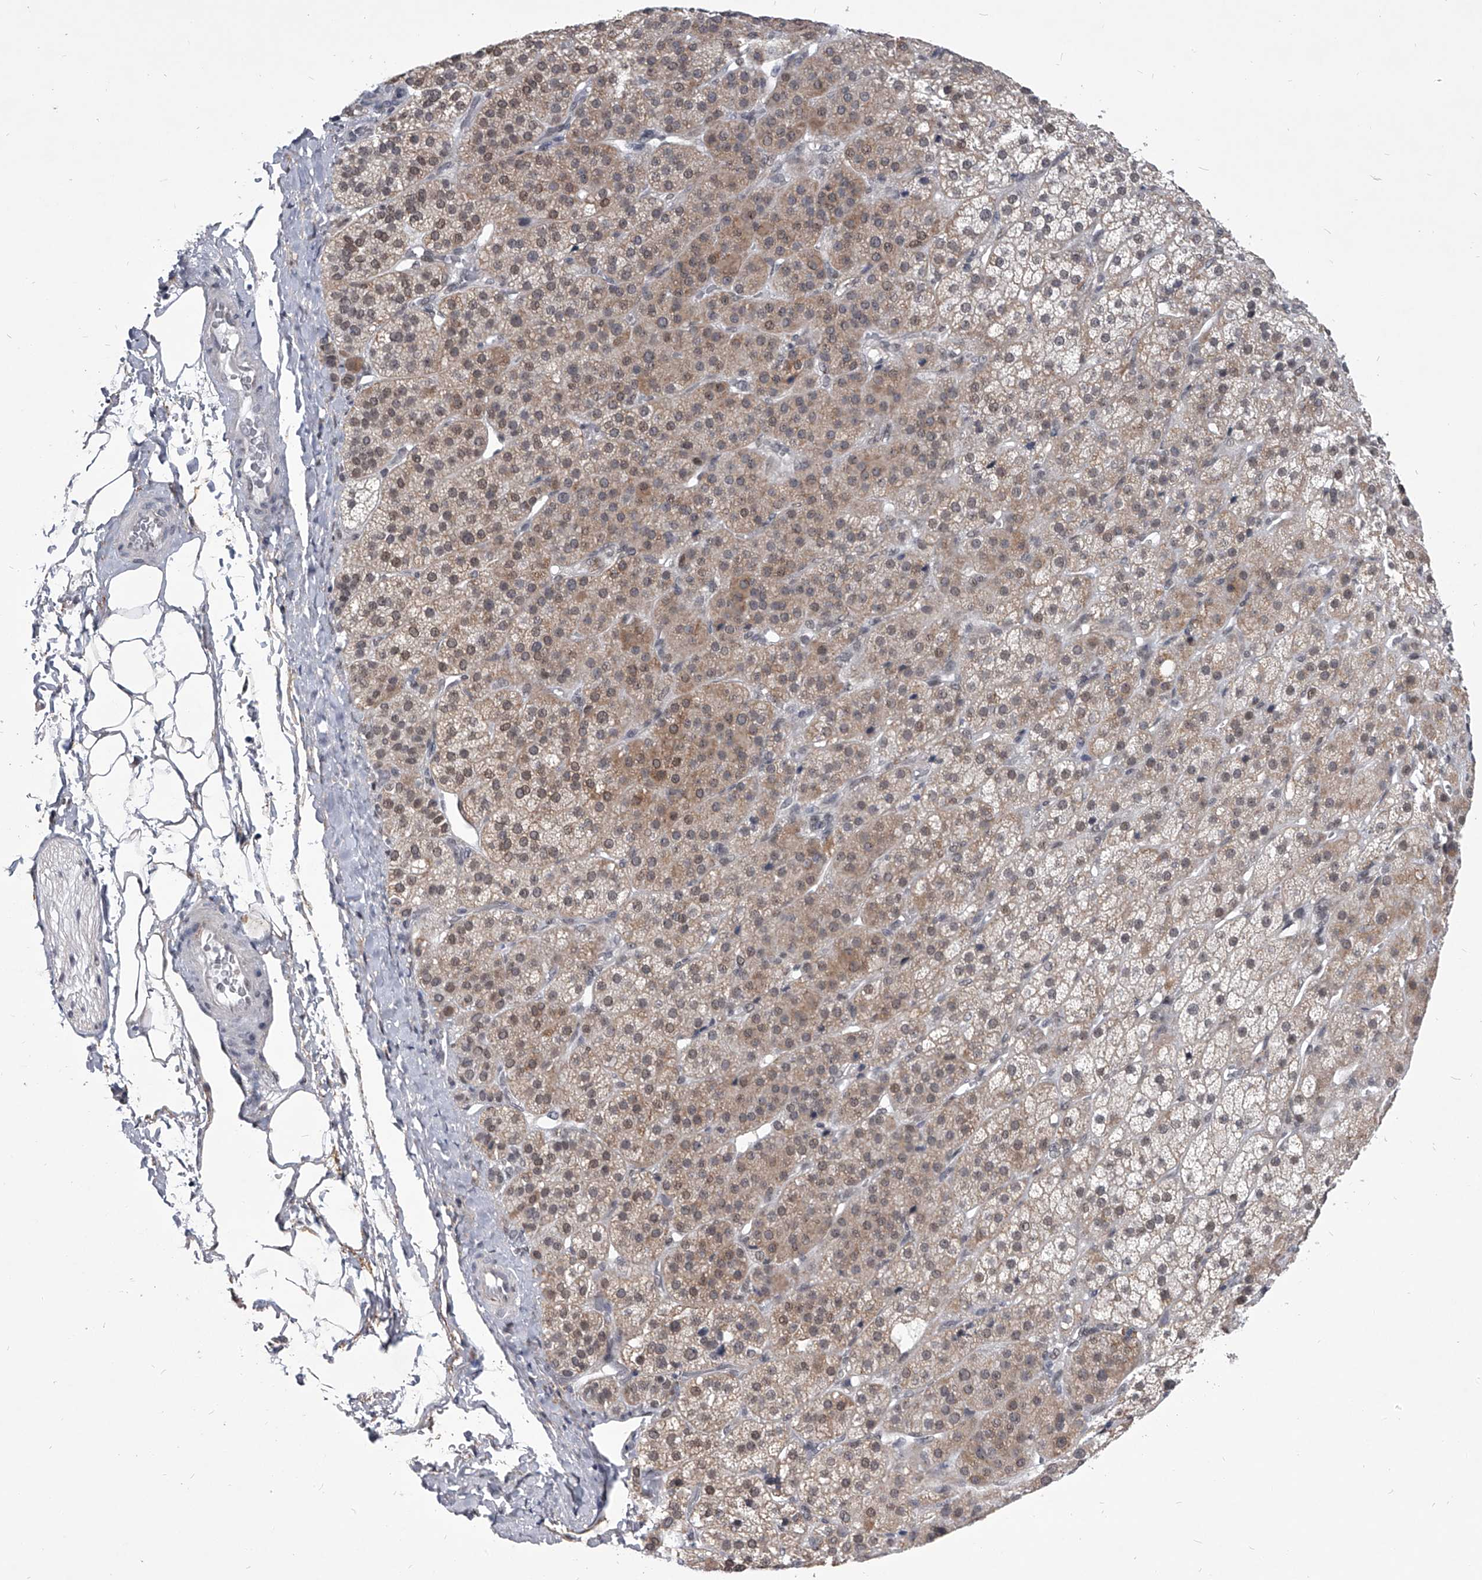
{"staining": {"intensity": "moderate", "quantity": "25%-75%", "location": "cytoplasmic/membranous"}, "tissue": "adrenal gland", "cell_type": "Glandular cells", "image_type": "normal", "snomed": [{"axis": "morphology", "description": "Normal tissue, NOS"}, {"axis": "topography", "description": "Adrenal gland"}], "caption": "The immunohistochemical stain labels moderate cytoplasmic/membranous positivity in glandular cells of unremarkable adrenal gland. The staining was performed using DAB to visualize the protein expression in brown, while the nuclei were stained in blue with hematoxylin (Magnification: 20x).", "gene": "PPIL4", "patient": {"sex": "female", "age": 57}}